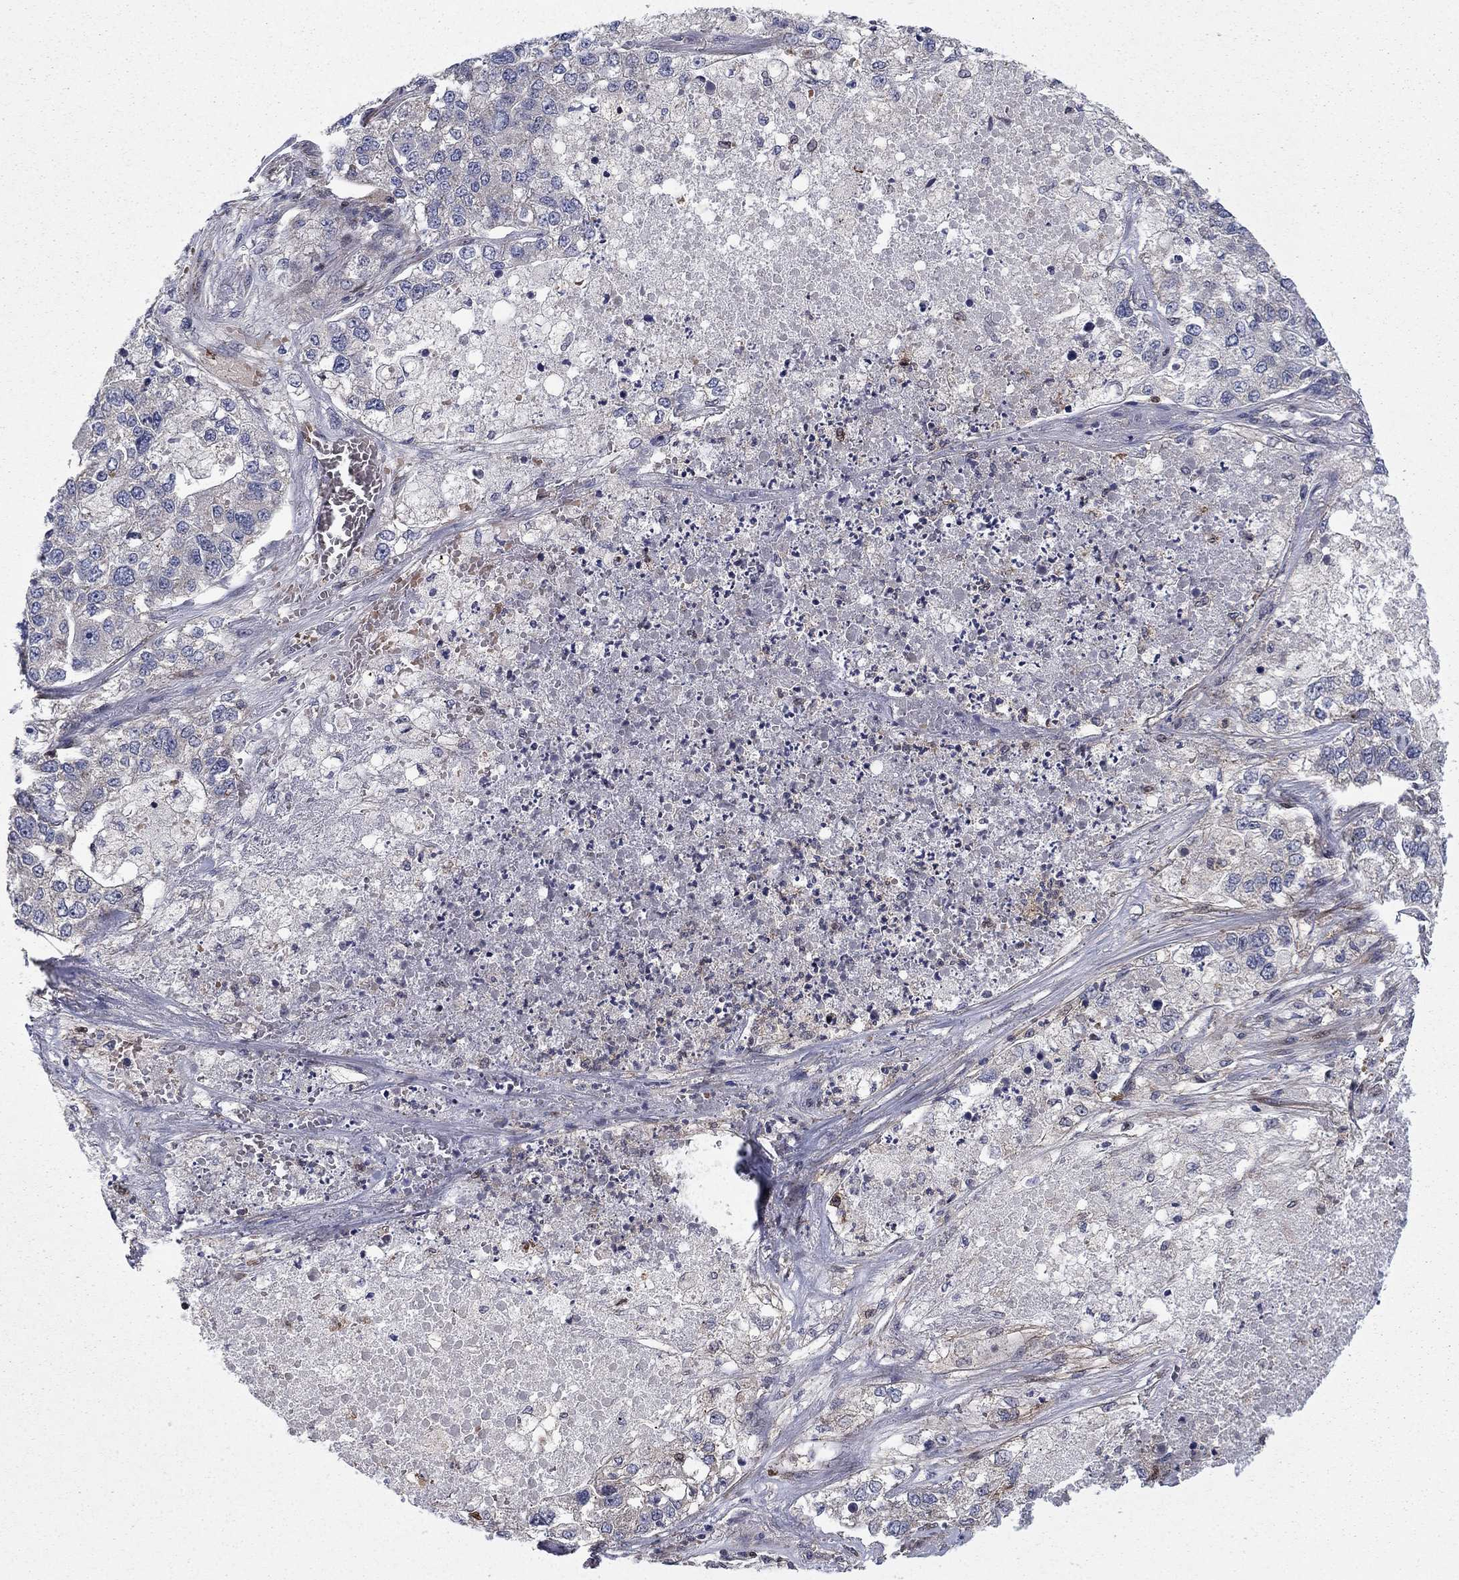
{"staining": {"intensity": "negative", "quantity": "none", "location": "none"}, "tissue": "lung cancer", "cell_type": "Tumor cells", "image_type": "cancer", "snomed": [{"axis": "morphology", "description": "Adenocarcinoma, NOS"}, {"axis": "topography", "description": "Lung"}], "caption": "A high-resolution histopathology image shows immunohistochemistry (IHC) staining of adenocarcinoma (lung), which shows no significant expression in tumor cells.", "gene": "HDAC4", "patient": {"sex": "male", "age": 49}}